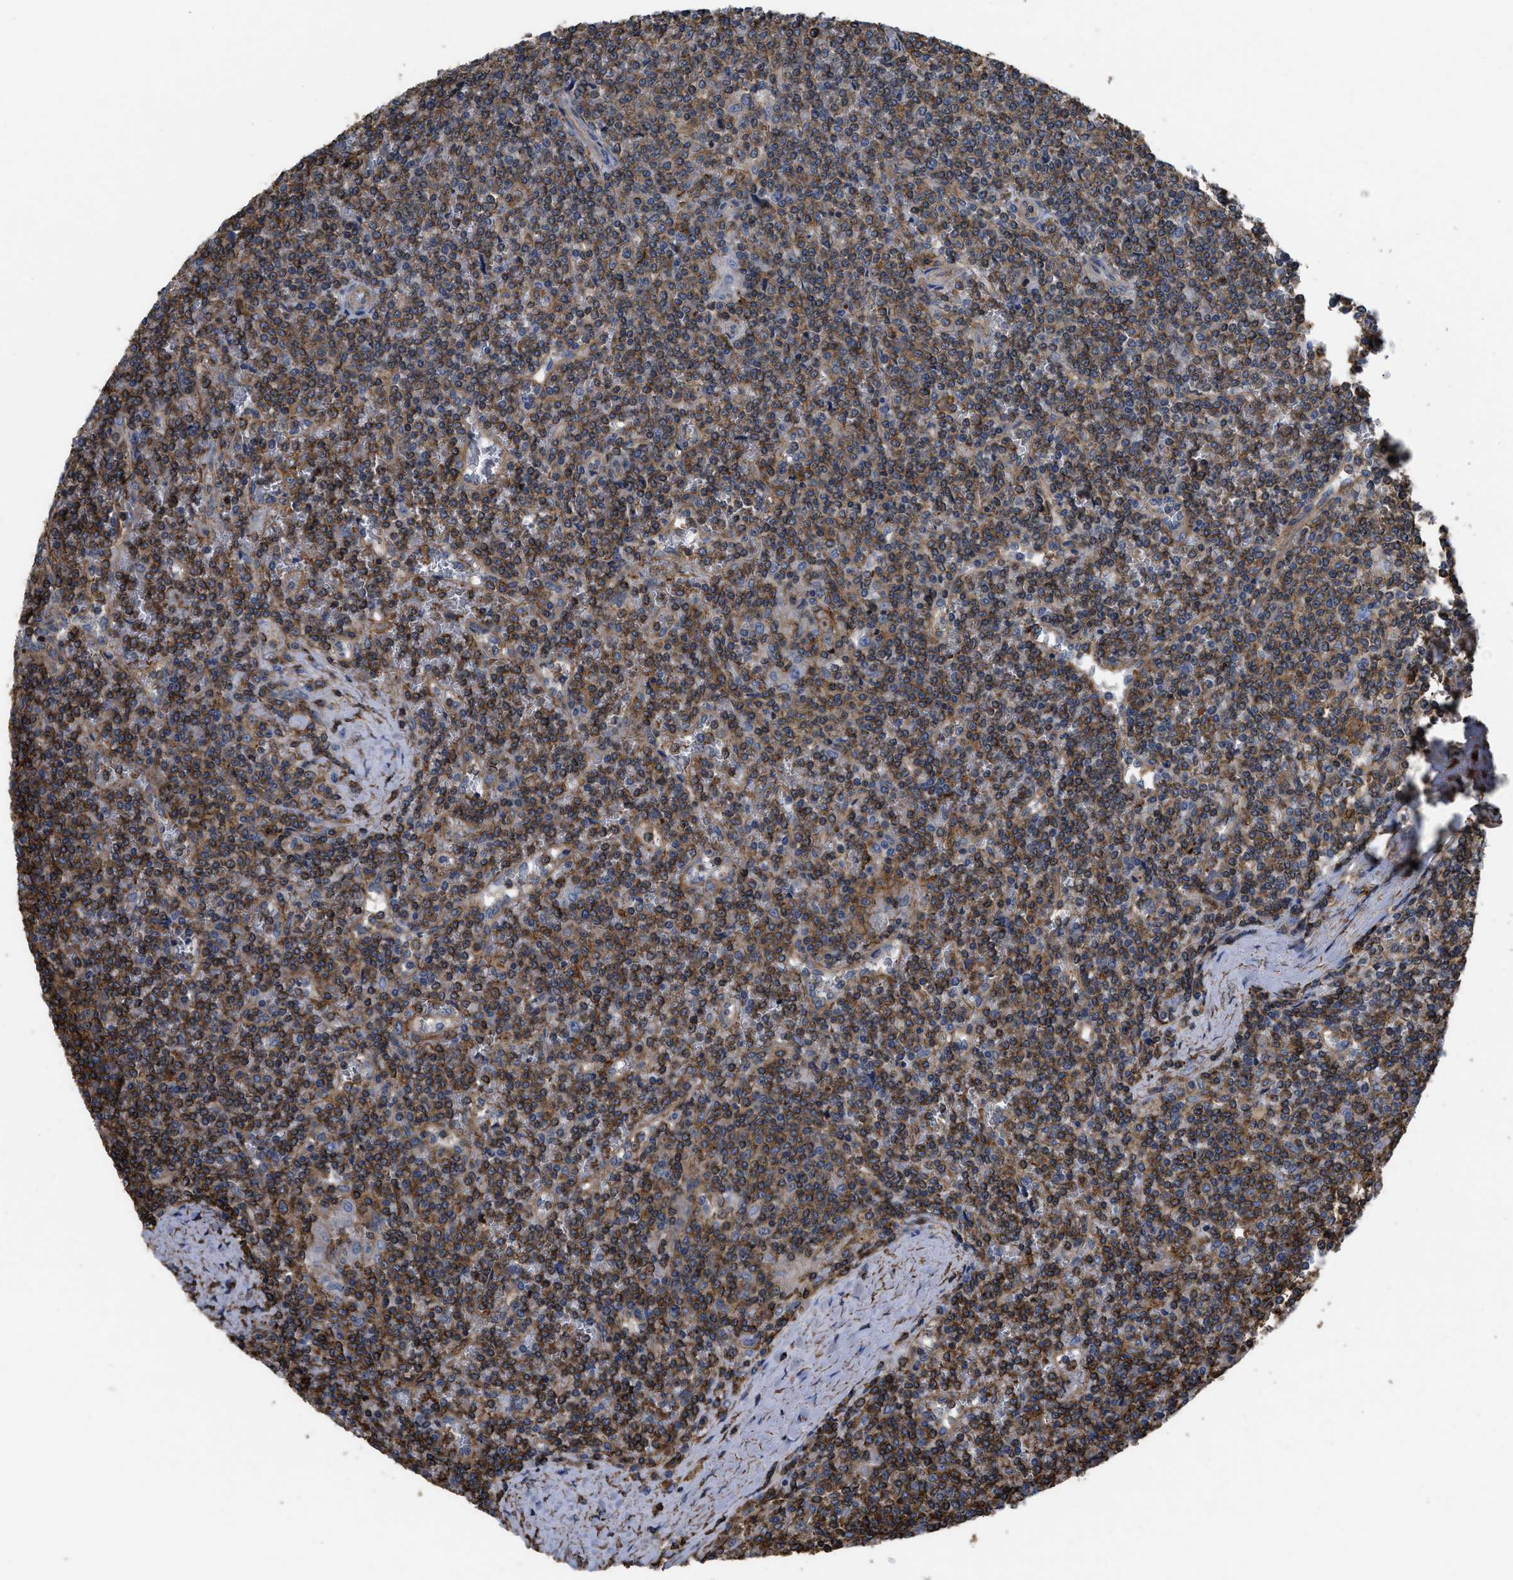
{"staining": {"intensity": "strong", "quantity": ">75%", "location": "cytoplasmic/membranous"}, "tissue": "lymphoma", "cell_type": "Tumor cells", "image_type": "cancer", "snomed": [{"axis": "morphology", "description": "Malignant lymphoma, non-Hodgkin's type, Low grade"}, {"axis": "topography", "description": "Spleen"}], "caption": "A high-resolution micrograph shows IHC staining of low-grade malignant lymphoma, non-Hodgkin's type, which shows strong cytoplasmic/membranous expression in about >75% of tumor cells.", "gene": "SCUBE2", "patient": {"sex": "female", "age": 19}}